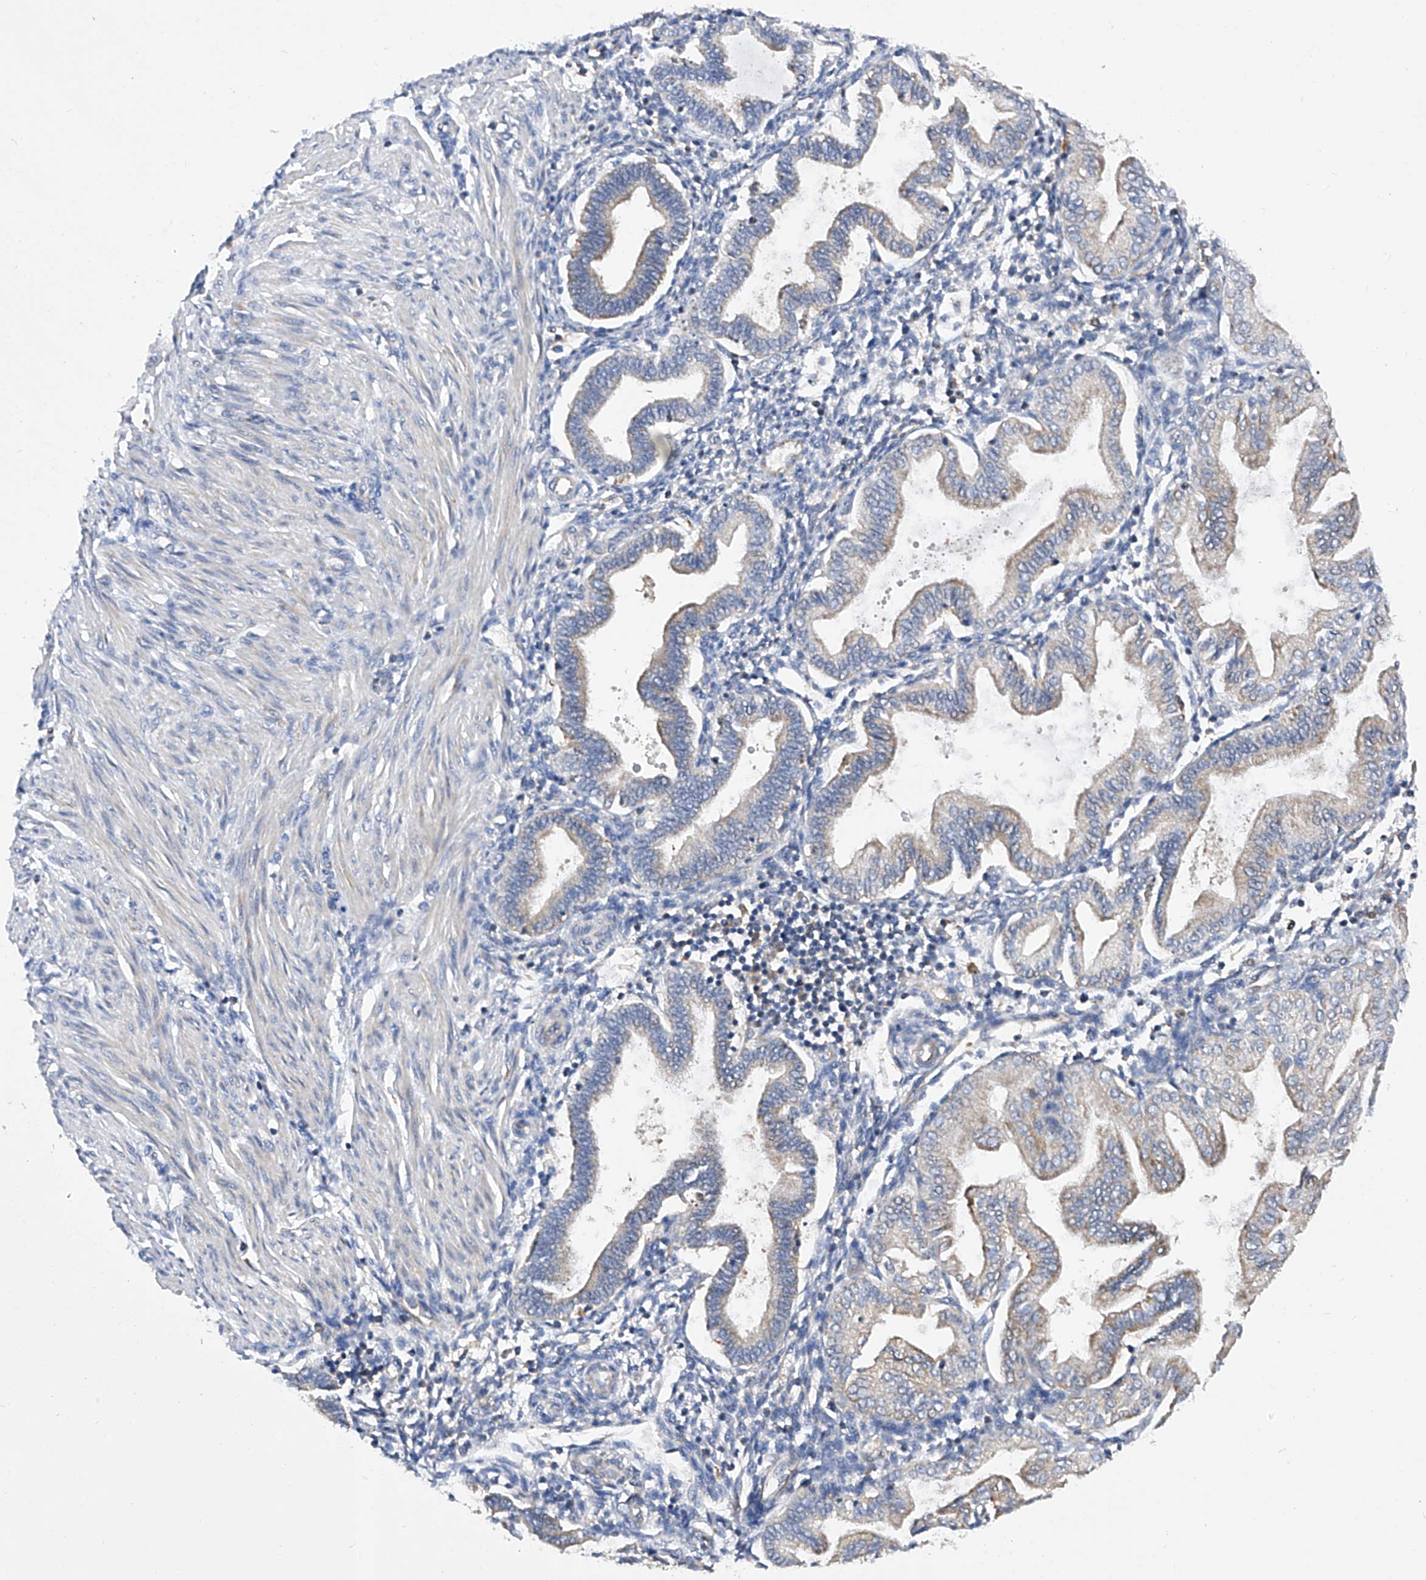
{"staining": {"intensity": "negative", "quantity": "none", "location": "none"}, "tissue": "endometrium", "cell_type": "Cells in endometrial stroma", "image_type": "normal", "snomed": [{"axis": "morphology", "description": "Normal tissue, NOS"}, {"axis": "topography", "description": "Endometrium"}], "caption": "Image shows no protein expression in cells in endometrial stroma of benign endometrium. (DAB immunohistochemistry (IHC) with hematoxylin counter stain).", "gene": "SPATA20", "patient": {"sex": "female", "age": 53}}